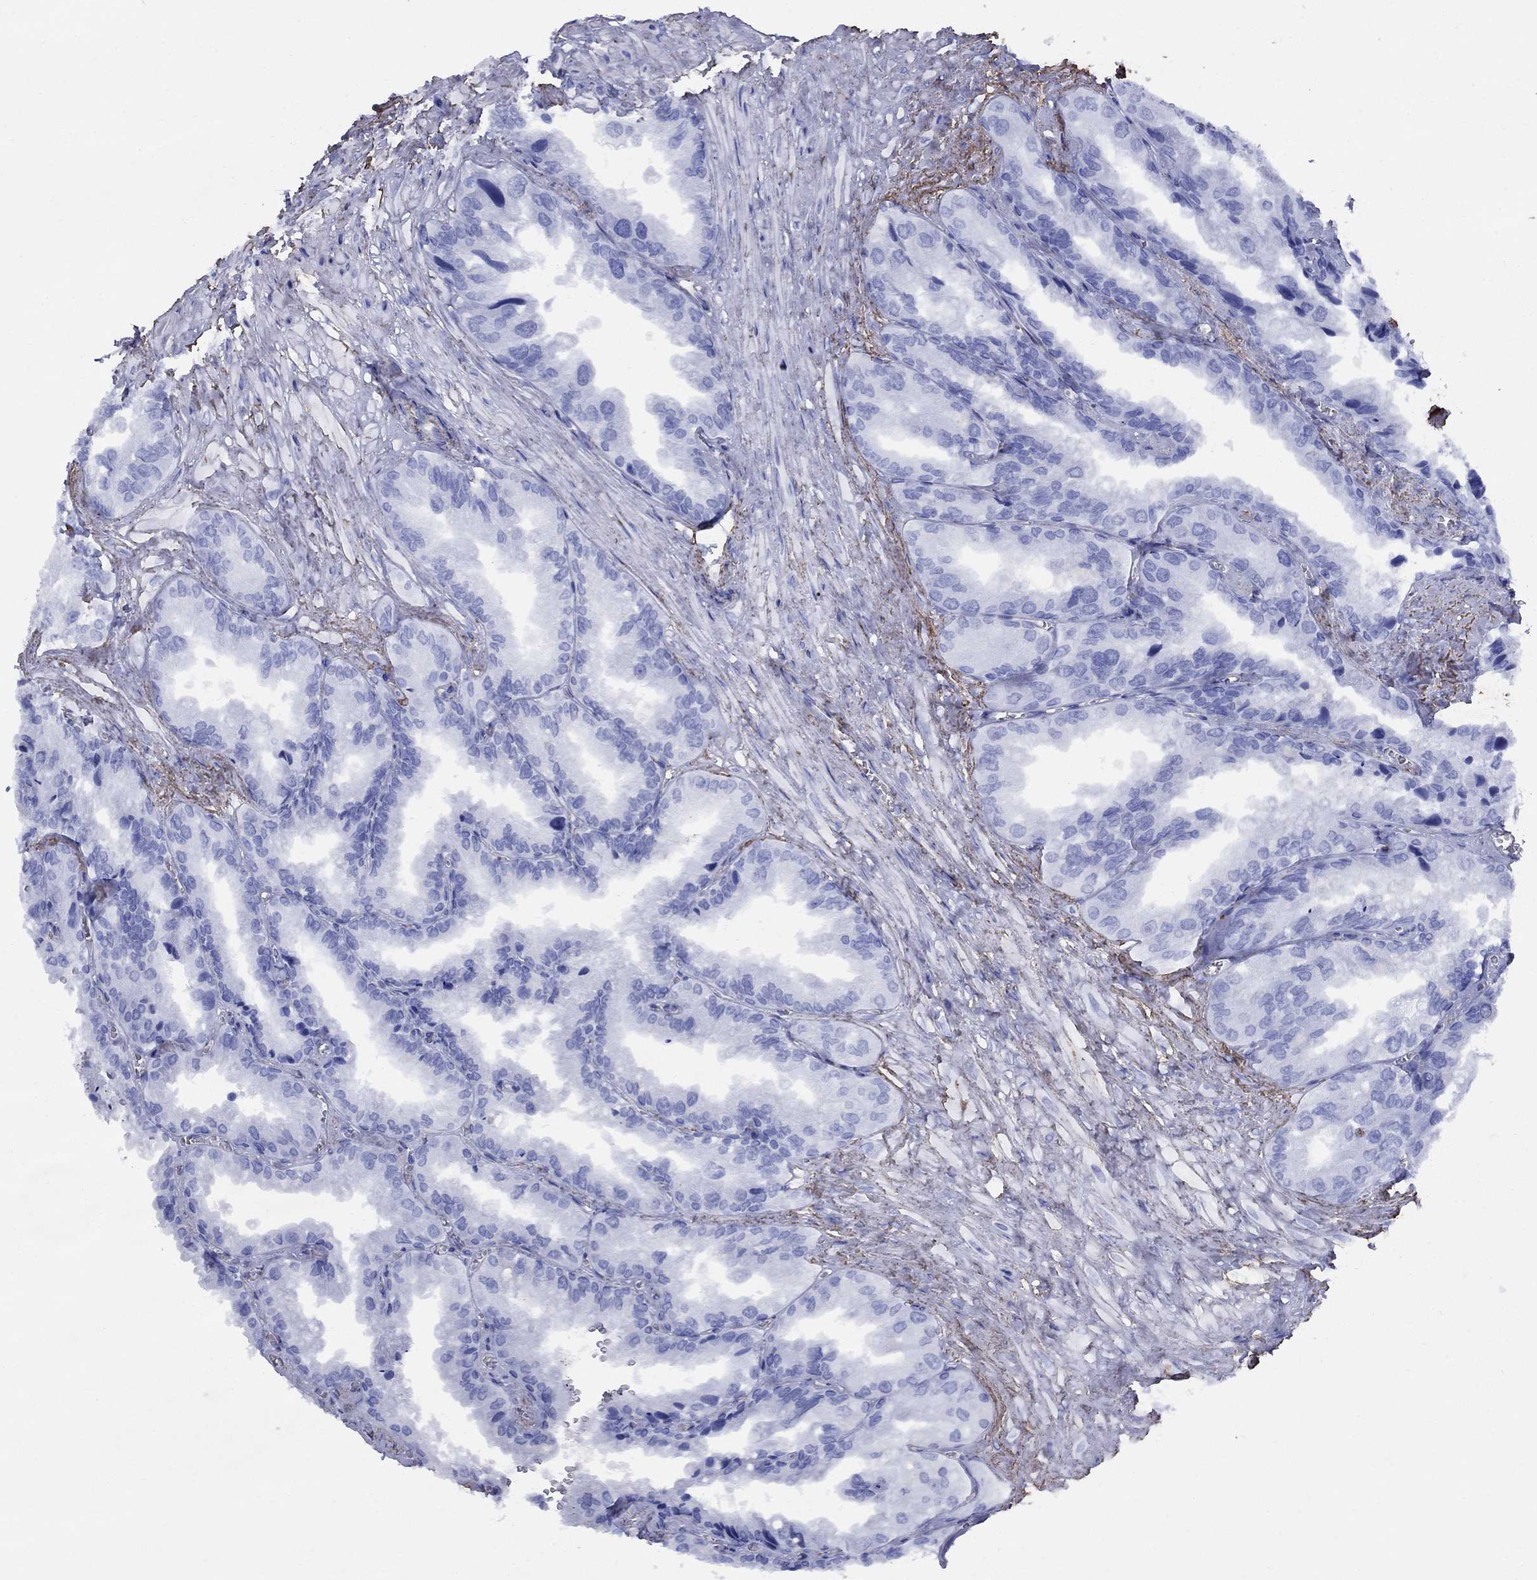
{"staining": {"intensity": "negative", "quantity": "none", "location": "none"}, "tissue": "seminal vesicle", "cell_type": "Glandular cells", "image_type": "normal", "snomed": [{"axis": "morphology", "description": "Normal tissue, NOS"}, {"axis": "topography", "description": "Seminal veicle"}], "caption": "The histopathology image reveals no staining of glandular cells in benign seminal vesicle.", "gene": "VTN", "patient": {"sex": "male", "age": 67}}